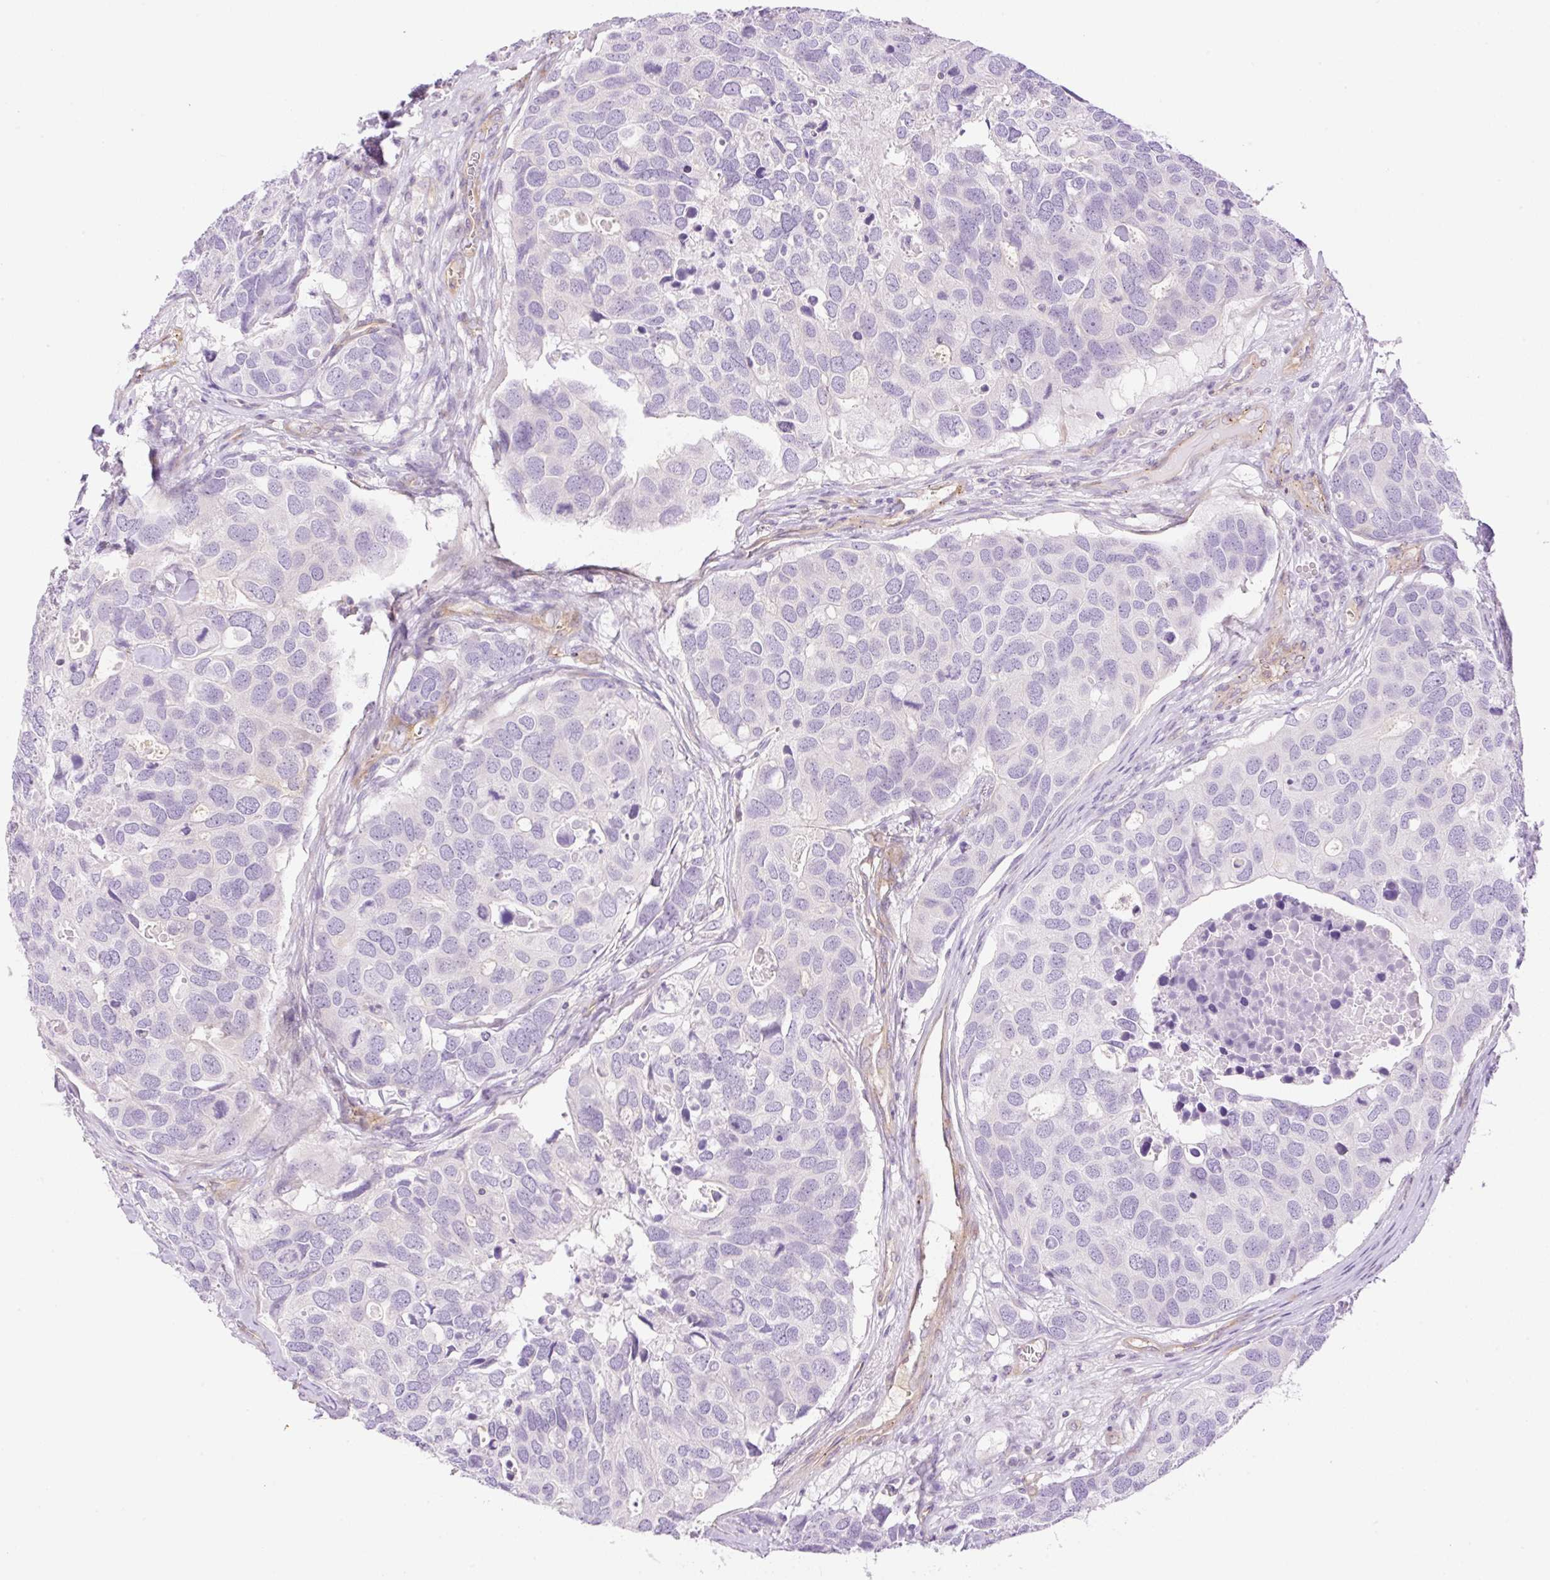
{"staining": {"intensity": "negative", "quantity": "none", "location": "none"}, "tissue": "breast cancer", "cell_type": "Tumor cells", "image_type": "cancer", "snomed": [{"axis": "morphology", "description": "Duct carcinoma"}, {"axis": "topography", "description": "Breast"}], "caption": "Protein analysis of breast cancer (intraductal carcinoma) demonstrates no significant staining in tumor cells.", "gene": "EHD3", "patient": {"sex": "female", "age": 83}}